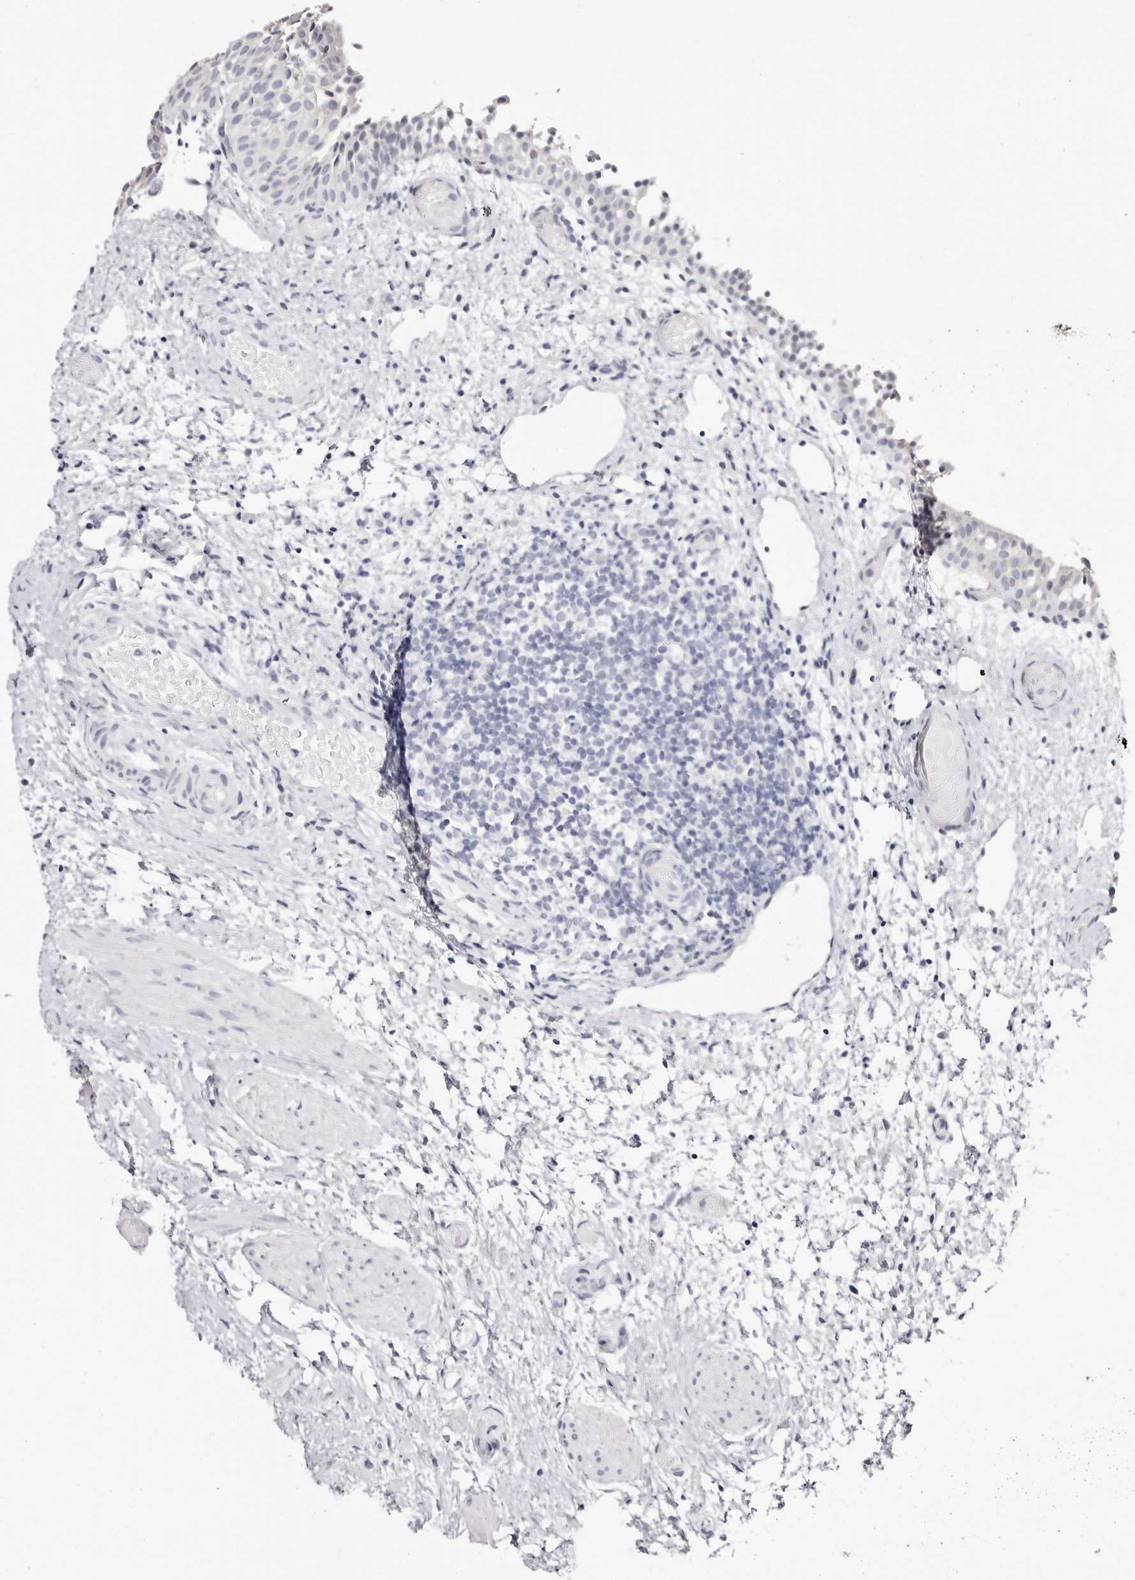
{"staining": {"intensity": "negative", "quantity": "none", "location": "none"}, "tissue": "urinary bladder", "cell_type": "Urothelial cells", "image_type": "normal", "snomed": [{"axis": "morphology", "description": "Normal tissue, NOS"}, {"axis": "topography", "description": "Urinary bladder"}], "caption": "High magnification brightfield microscopy of benign urinary bladder stained with DAB (3,3'-diaminobenzidine) (brown) and counterstained with hematoxylin (blue): urothelial cells show no significant expression. (DAB IHC, high magnification).", "gene": "AKNAD1", "patient": {"sex": "male", "age": 1}}